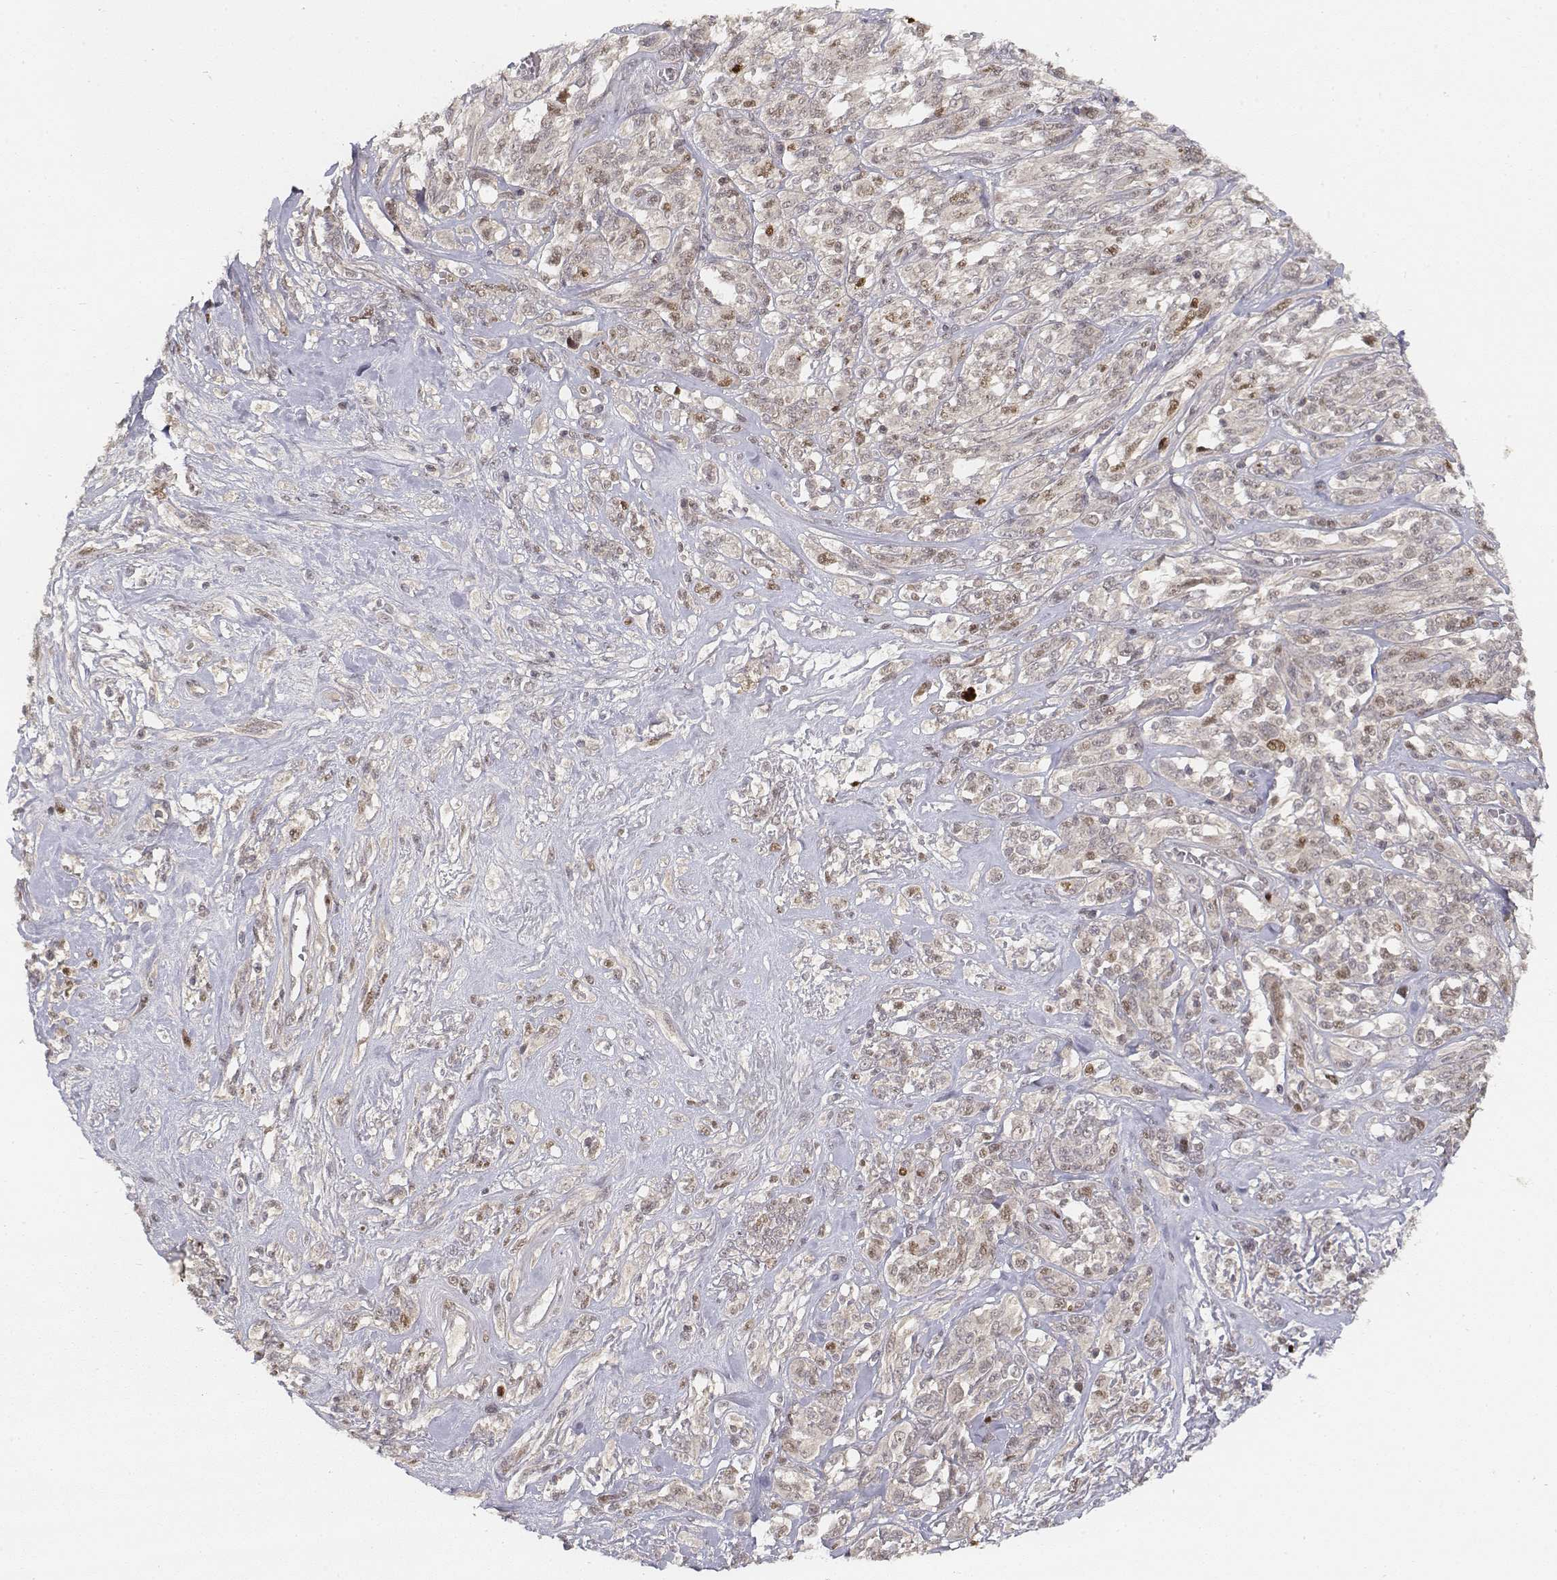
{"staining": {"intensity": "weak", "quantity": "<25%", "location": "nuclear"}, "tissue": "melanoma", "cell_type": "Tumor cells", "image_type": "cancer", "snomed": [{"axis": "morphology", "description": "Malignant melanoma, NOS"}, {"axis": "topography", "description": "Skin"}], "caption": "There is no significant staining in tumor cells of melanoma. (Immunohistochemistry, brightfield microscopy, high magnification).", "gene": "FANCD2", "patient": {"sex": "female", "age": 91}}